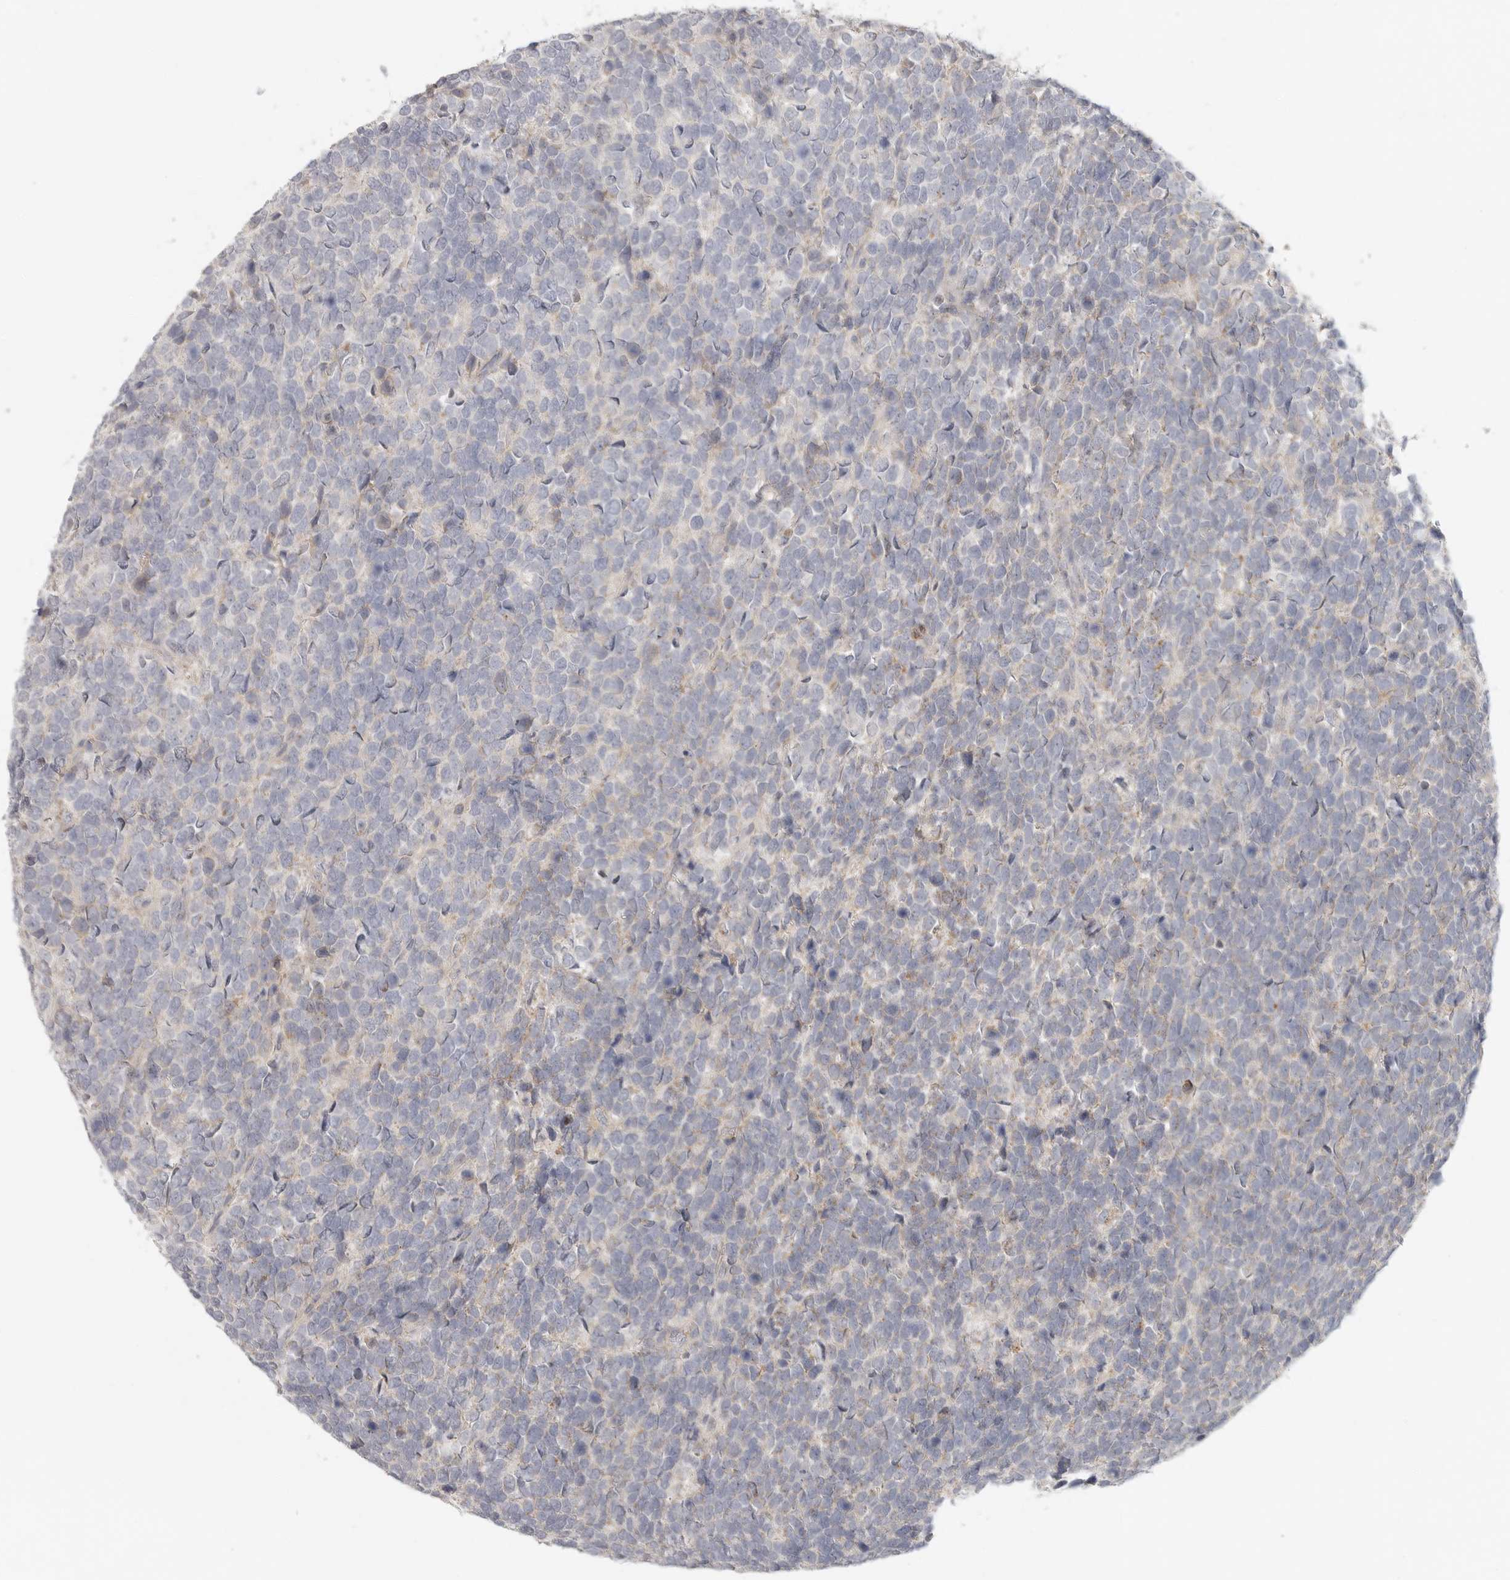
{"staining": {"intensity": "negative", "quantity": "none", "location": "none"}, "tissue": "urothelial cancer", "cell_type": "Tumor cells", "image_type": "cancer", "snomed": [{"axis": "morphology", "description": "Urothelial carcinoma, High grade"}, {"axis": "topography", "description": "Urinary bladder"}], "caption": "High magnification brightfield microscopy of urothelial carcinoma (high-grade) stained with DAB (brown) and counterstained with hematoxylin (blue): tumor cells show no significant positivity. (Stains: DAB (3,3'-diaminobenzidine) immunohistochemistry (IHC) with hematoxylin counter stain, Microscopy: brightfield microscopy at high magnification).", "gene": "SLC25A36", "patient": {"sex": "female", "age": 82}}